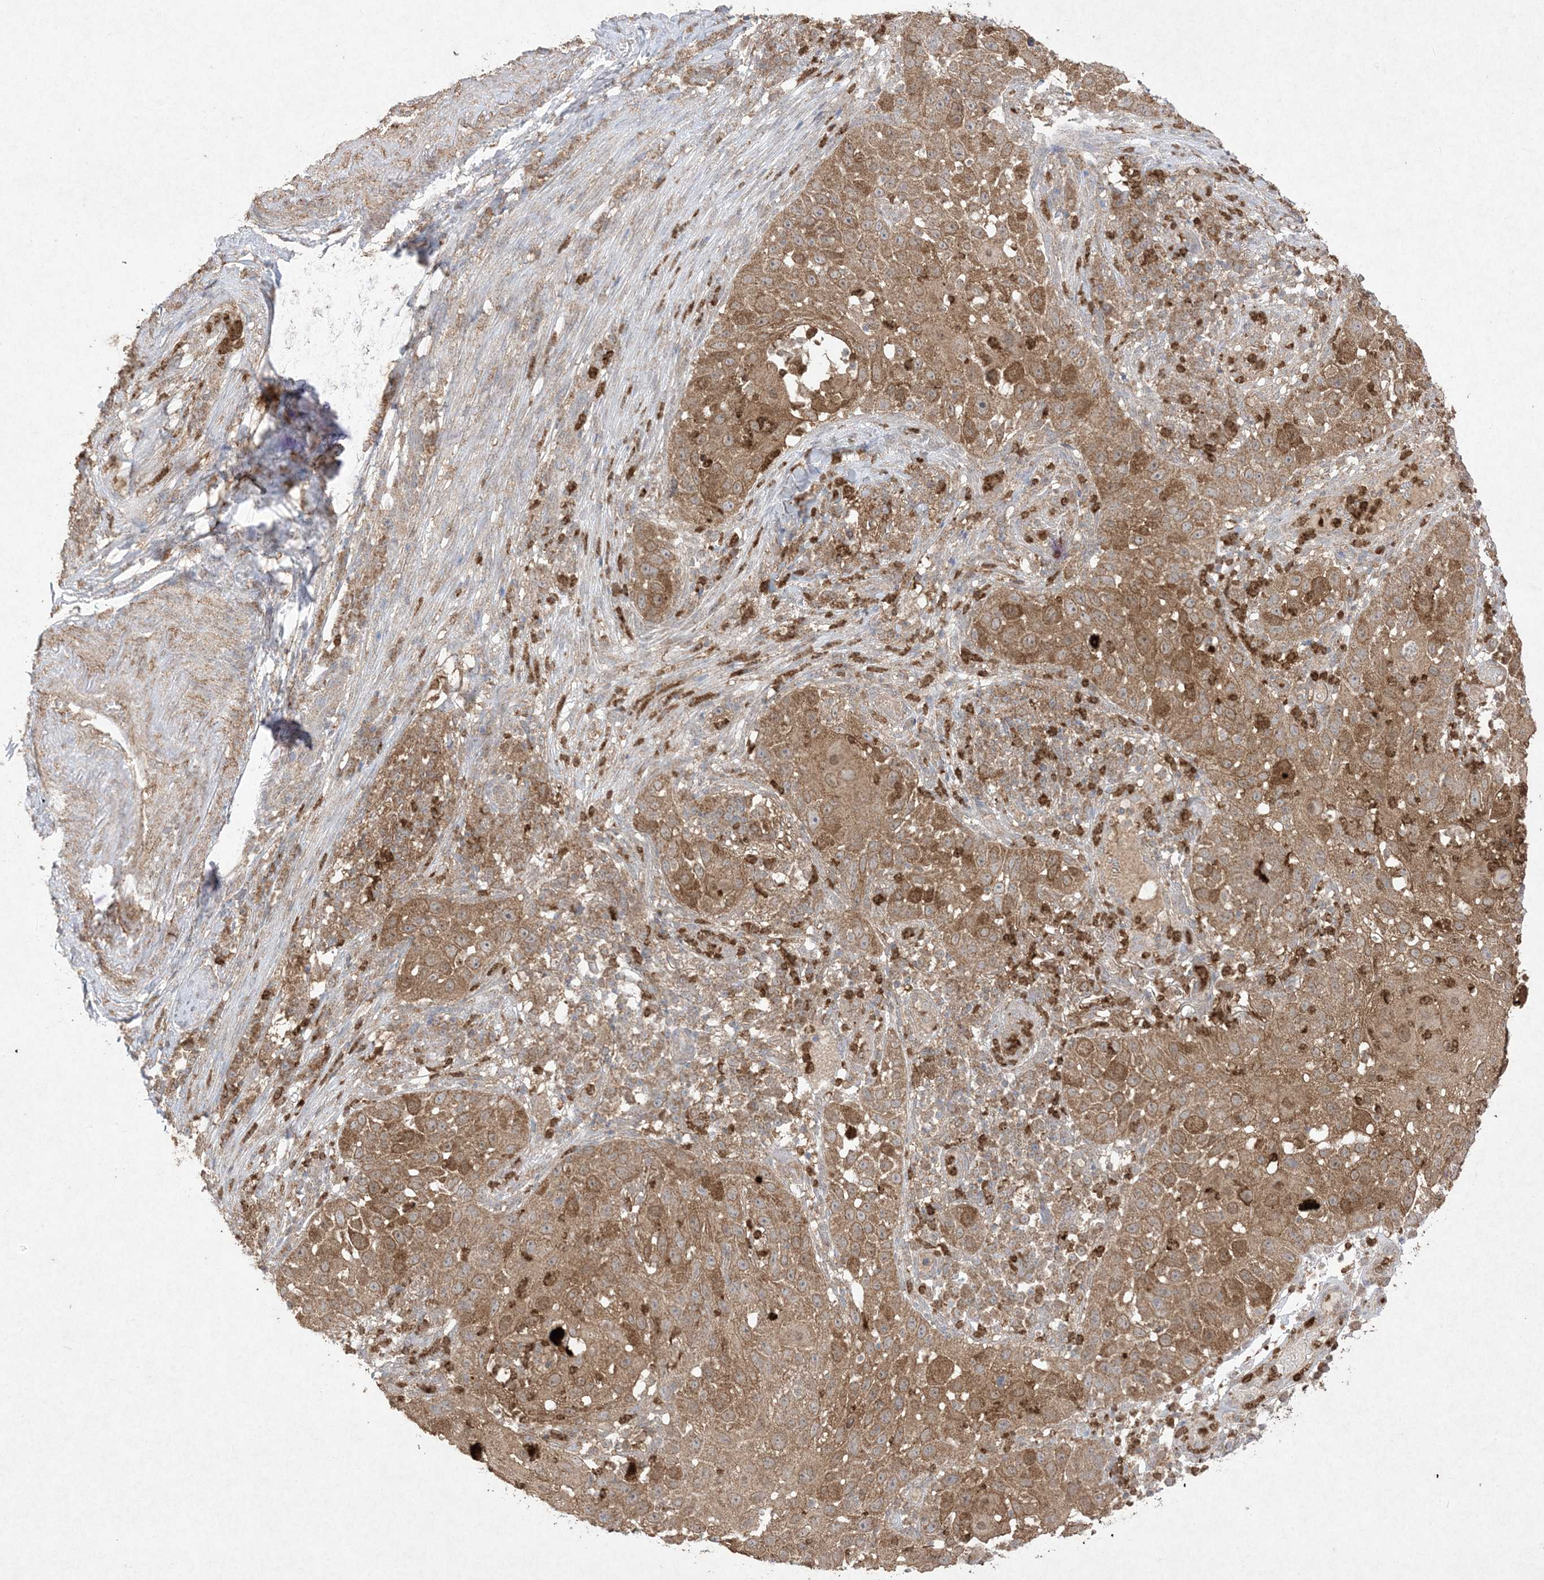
{"staining": {"intensity": "moderate", "quantity": ">75%", "location": "cytoplasmic/membranous"}, "tissue": "skin cancer", "cell_type": "Tumor cells", "image_type": "cancer", "snomed": [{"axis": "morphology", "description": "Squamous cell carcinoma, NOS"}, {"axis": "topography", "description": "Skin"}], "caption": "IHC micrograph of neoplastic tissue: skin cancer stained using immunohistochemistry (IHC) demonstrates medium levels of moderate protein expression localized specifically in the cytoplasmic/membranous of tumor cells, appearing as a cytoplasmic/membranous brown color.", "gene": "UBE2C", "patient": {"sex": "female", "age": 44}}